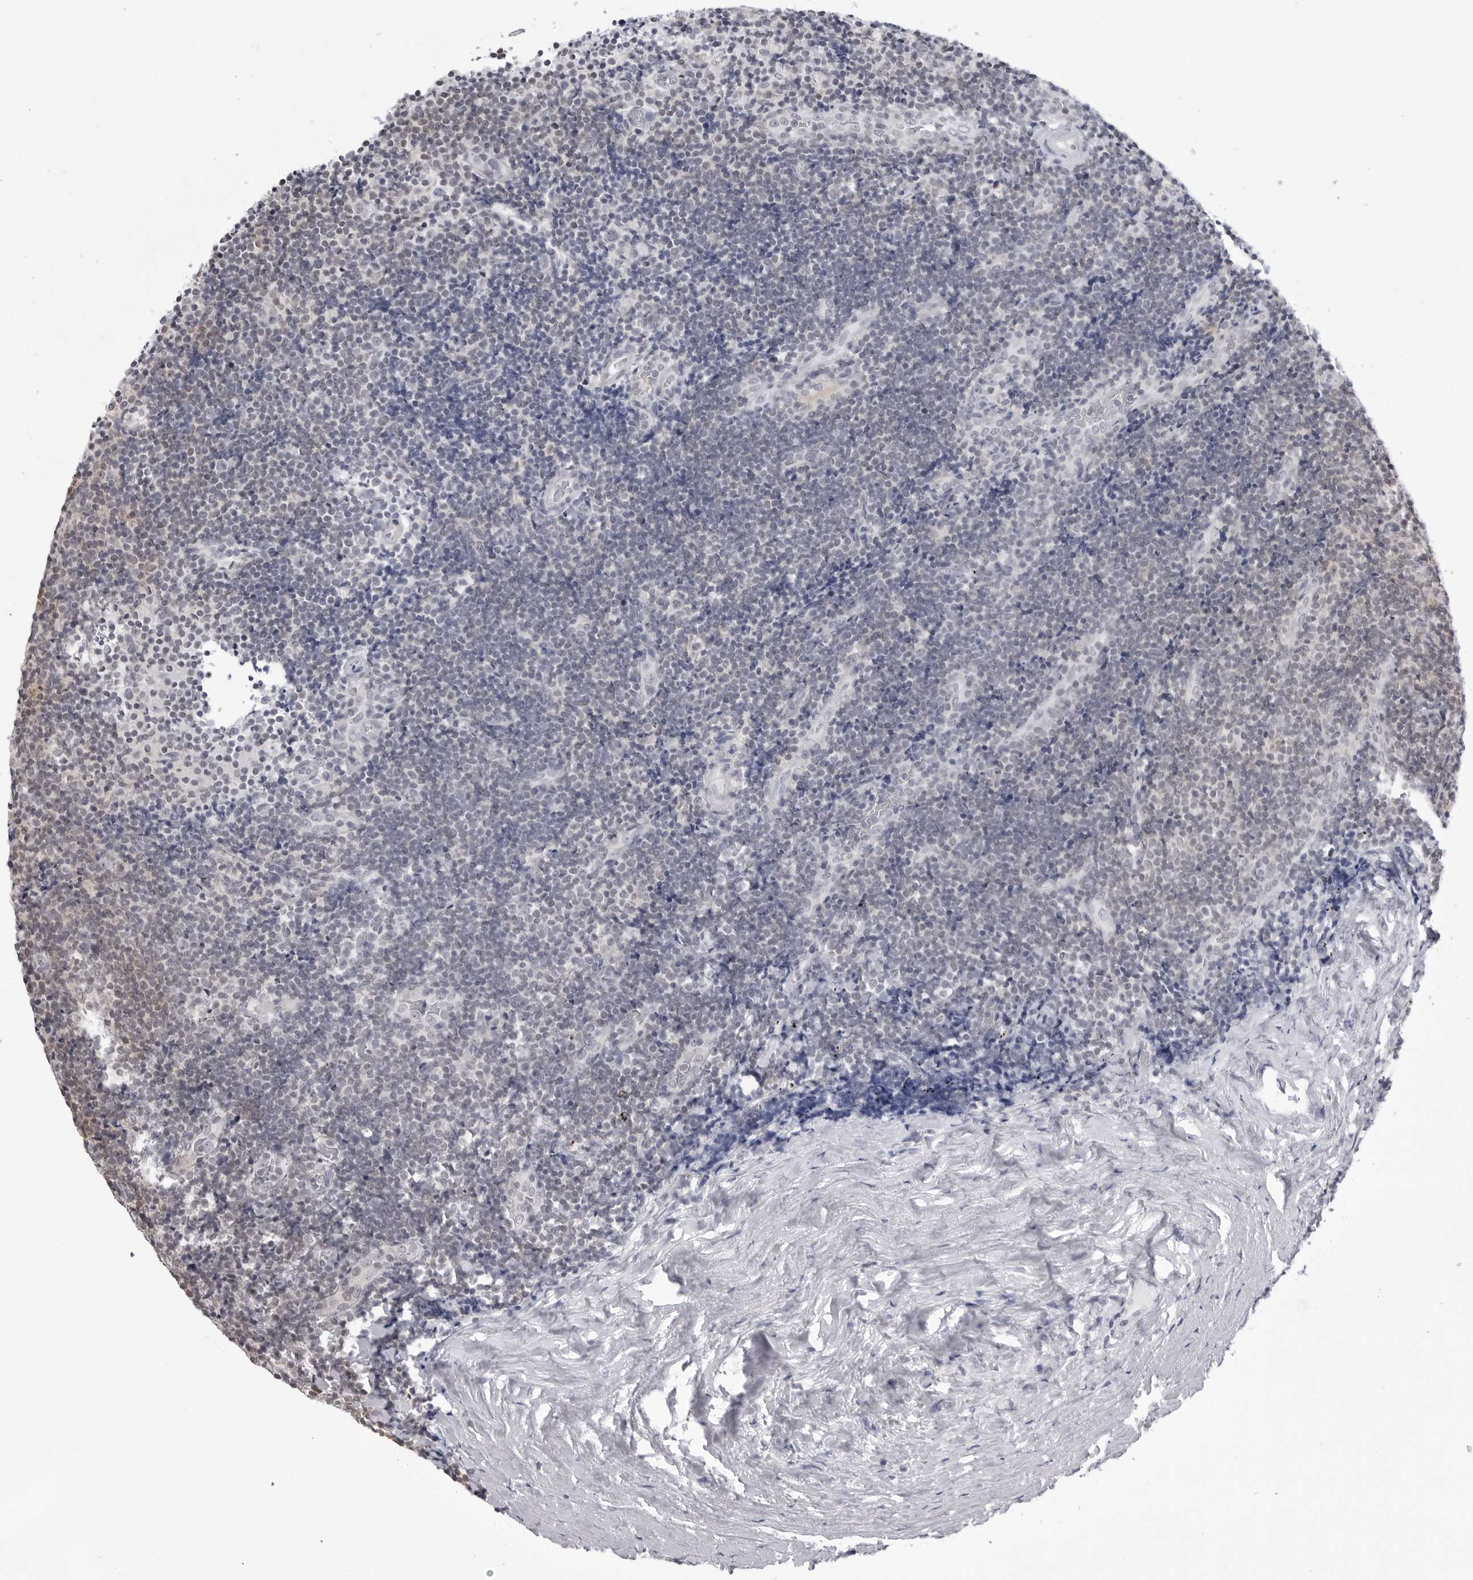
{"staining": {"intensity": "negative", "quantity": "none", "location": "none"}, "tissue": "lymphoma", "cell_type": "Tumor cells", "image_type": "cancer", "snomed": [{"axis": "morphology", "description": "Malignant lymphoma, non-Hodgkin's type, High grade"}, {"axis": "topography", "description": "Tonsil"}], "caption": "Immunohistochemical staining of human lymphoma exhibits no significant positivity in tumor cells.", "gene": "YWHAG", "patient": {"sex": "female", "age": 36}}